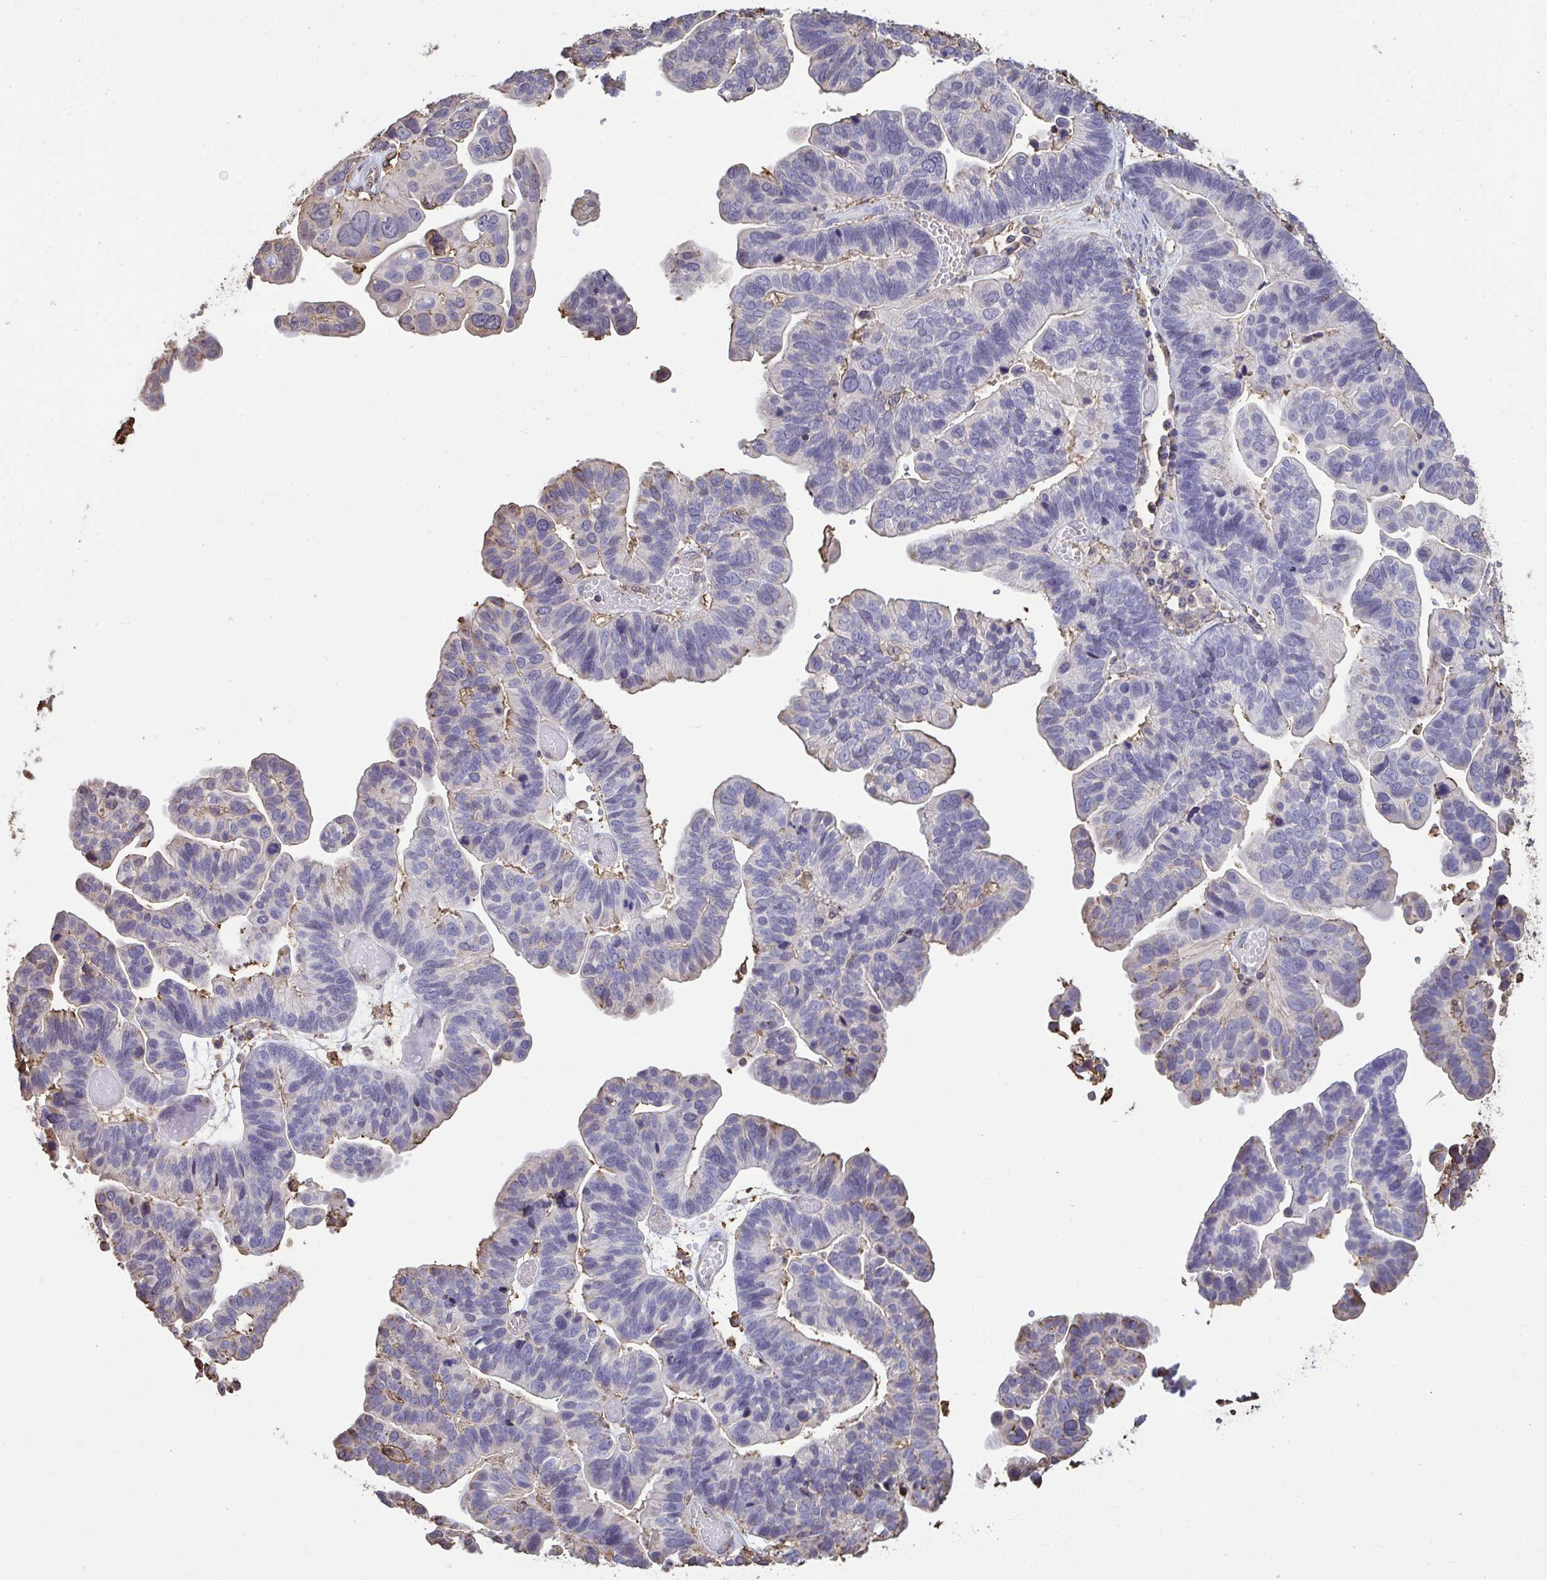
{"staining": {"intensity": "negative", "quantity": "none", "location": "none"}, "tissue": "ovarian cancer", "cell_type": "Tumor cells", "image_type": "cancer", "snomed": [{"axis": "morphology", "description": "Cystadenocarcinoma, serous, NOS"}, {"axis": "topography", "description": "Ovary"}], "caption": "Human ovarian cancer (serous cystadenocarcinoma) stained for a protein using IHC shows no positivity in tumor cells.", "gene": "ANXA5", "patient": {"sex": "female", "age": 56}}